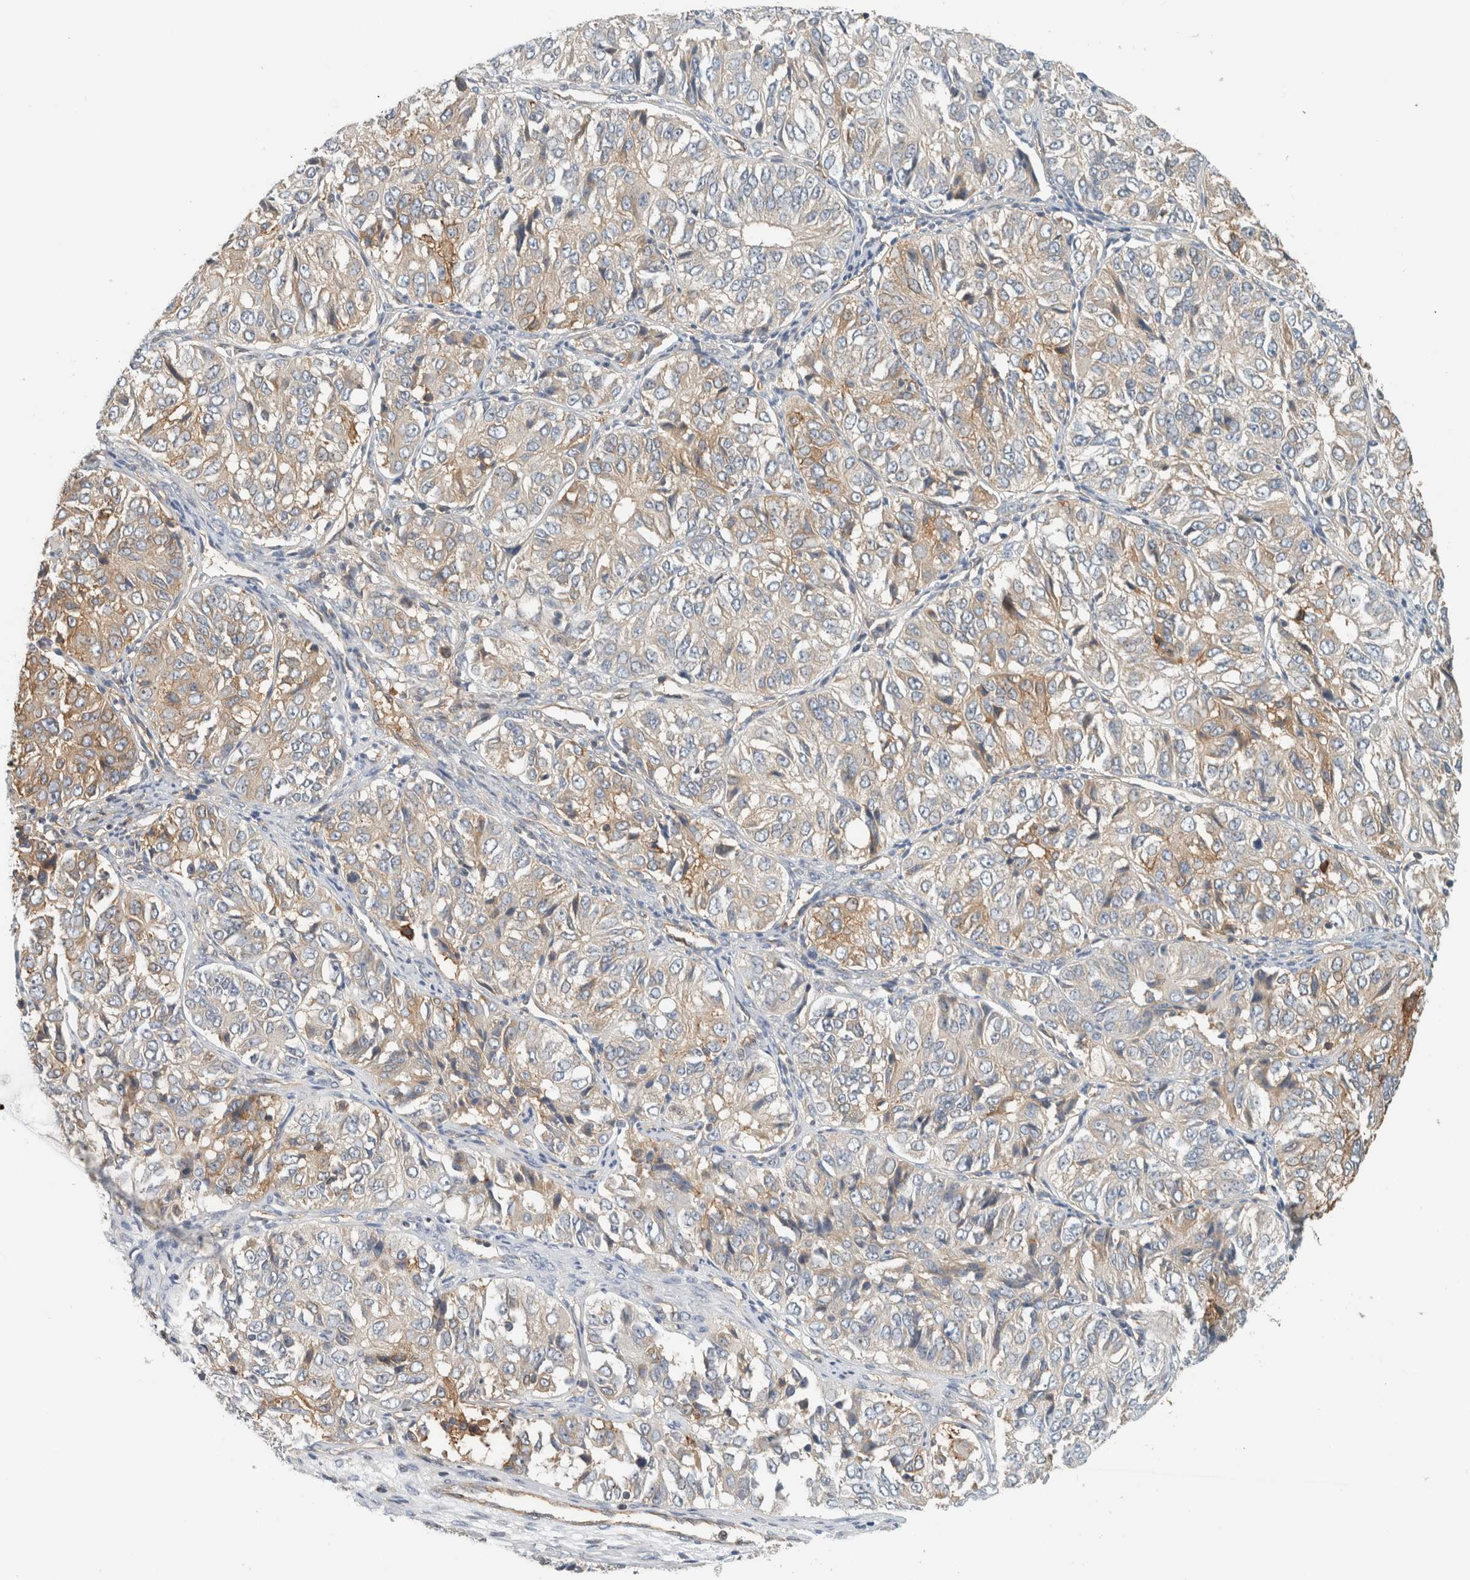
{"staining": {"intensity": "weak", "quantity": "25%-75%", "location": "cytoplasmic/membranous"}, "tissue": "ovarian cancer", "cell_type": "Tumor cells", "image_type": "cancer", "snomed": [{"axis": "morphology", "description": "Carcinoma, endometroid"}, {"axis": "topography", "description": "Ovary"}], "caption": "The photomicrograph displays immunohistochemical staining of ovarian endometroid carcinoma. There is weak cytoplasmic/membranous positivity is identified in about 25%-75% of tumor cells.", "gene": "PFDN4", "patient": {"sex": "female", "age": 51}}